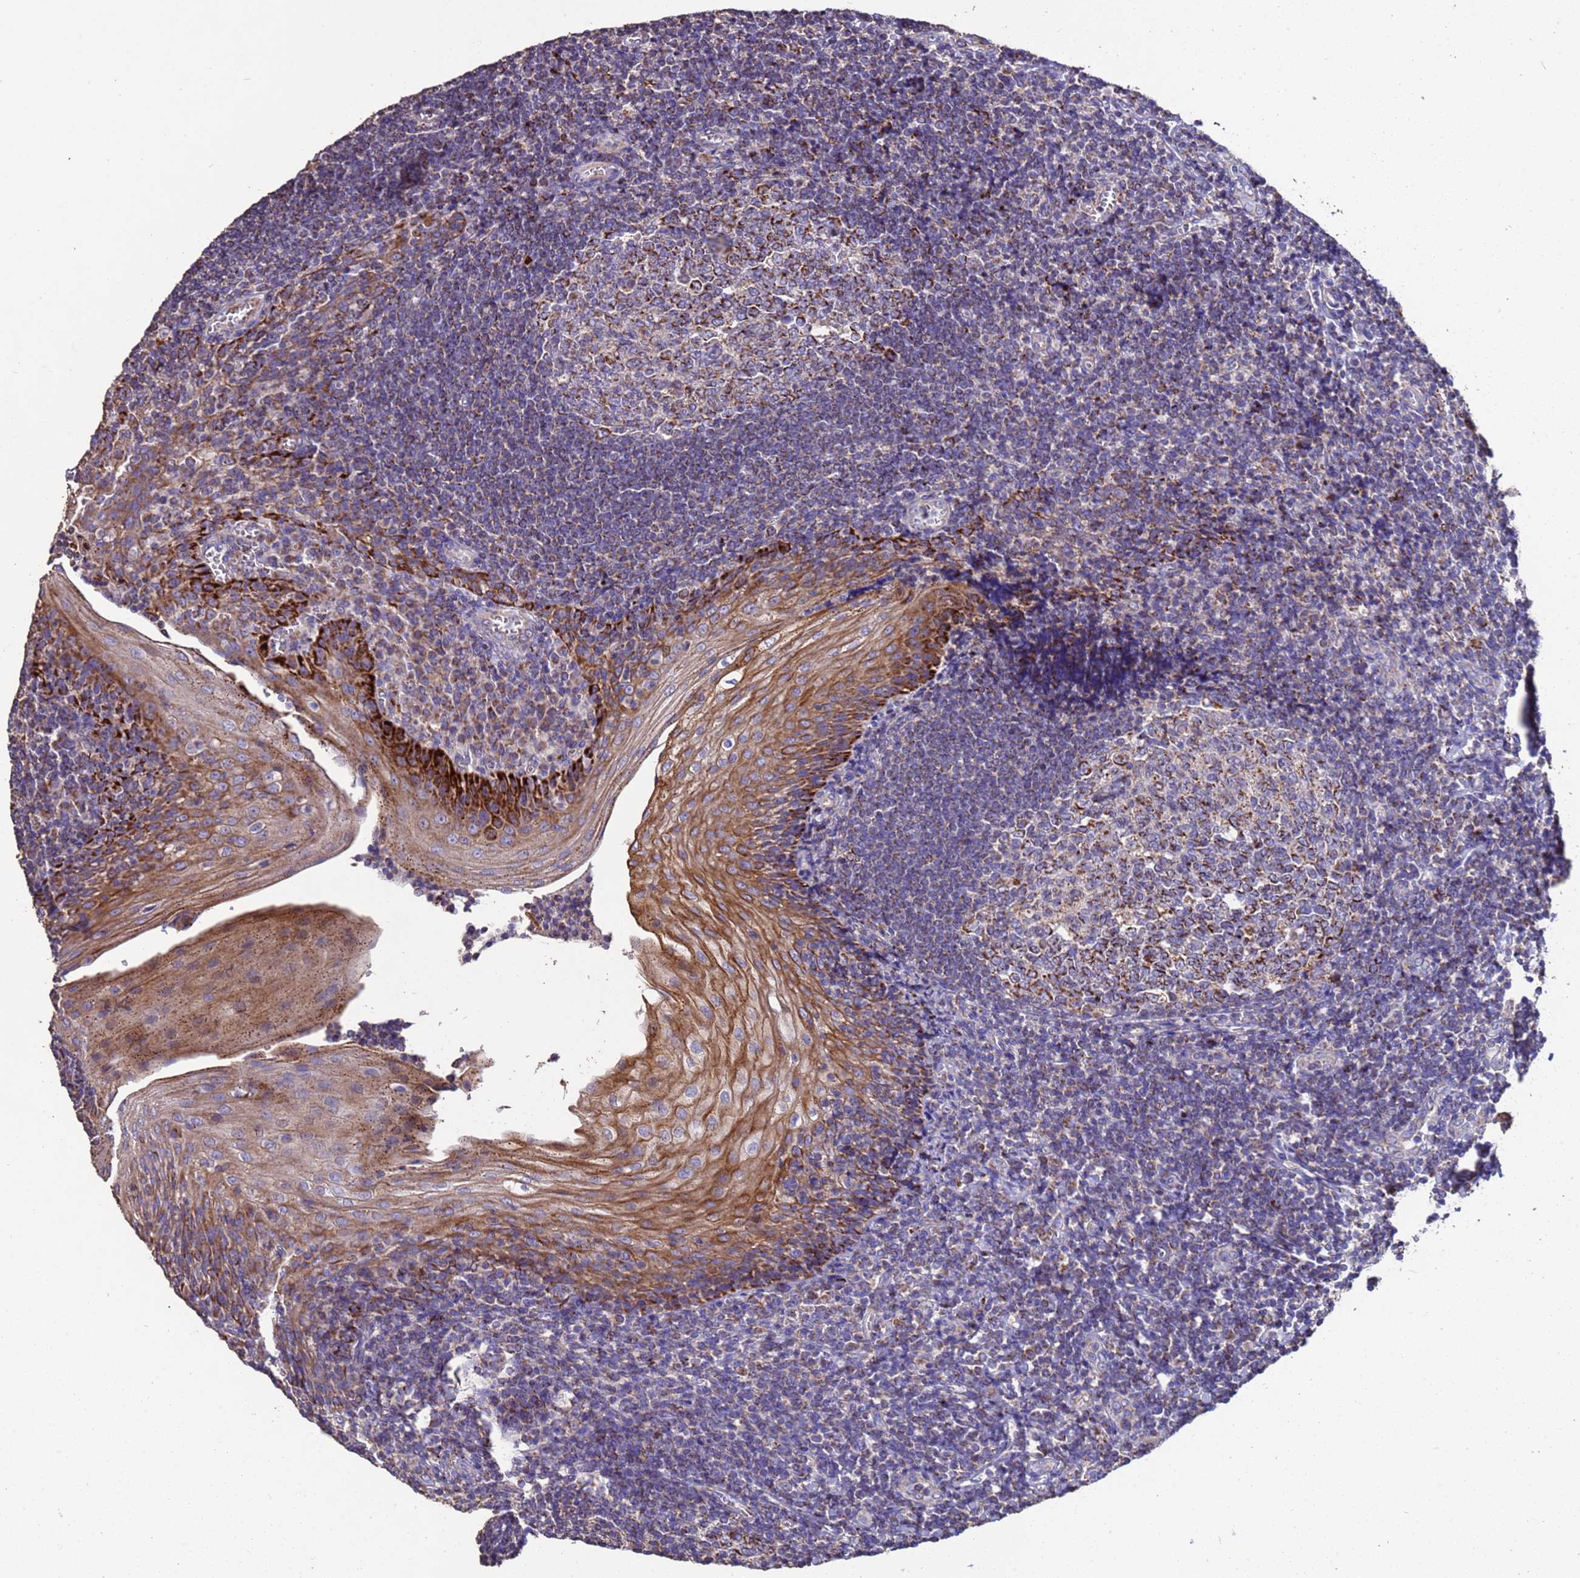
{"staining": {"intensity": "strong", "quantity": "<25%", "location": "cytoplasmic/membranous"}, "tissue": "tonsil", "cell_type": "Germinal center cells", "image_type": "normal", "snomed": [{"axis": "morphology", "description": "Normal tissue, NOS"}, {"axis": "topography", "description": "Tonsil"}], "caption": "Immunohistochemical staining of benign tonsil shows strong cytoplasmic/membranous protein positivity in about <25% of germinal center cells. The staining was performed using DAB (3,3'-diaminobenzidine) to visualize the protein expression in brown, while the nuclei were stained in blue with hematoxylin (Magnification: 20x).", "gene": "ZNFX1", "patient": {"sex": "male", "age": 27}}